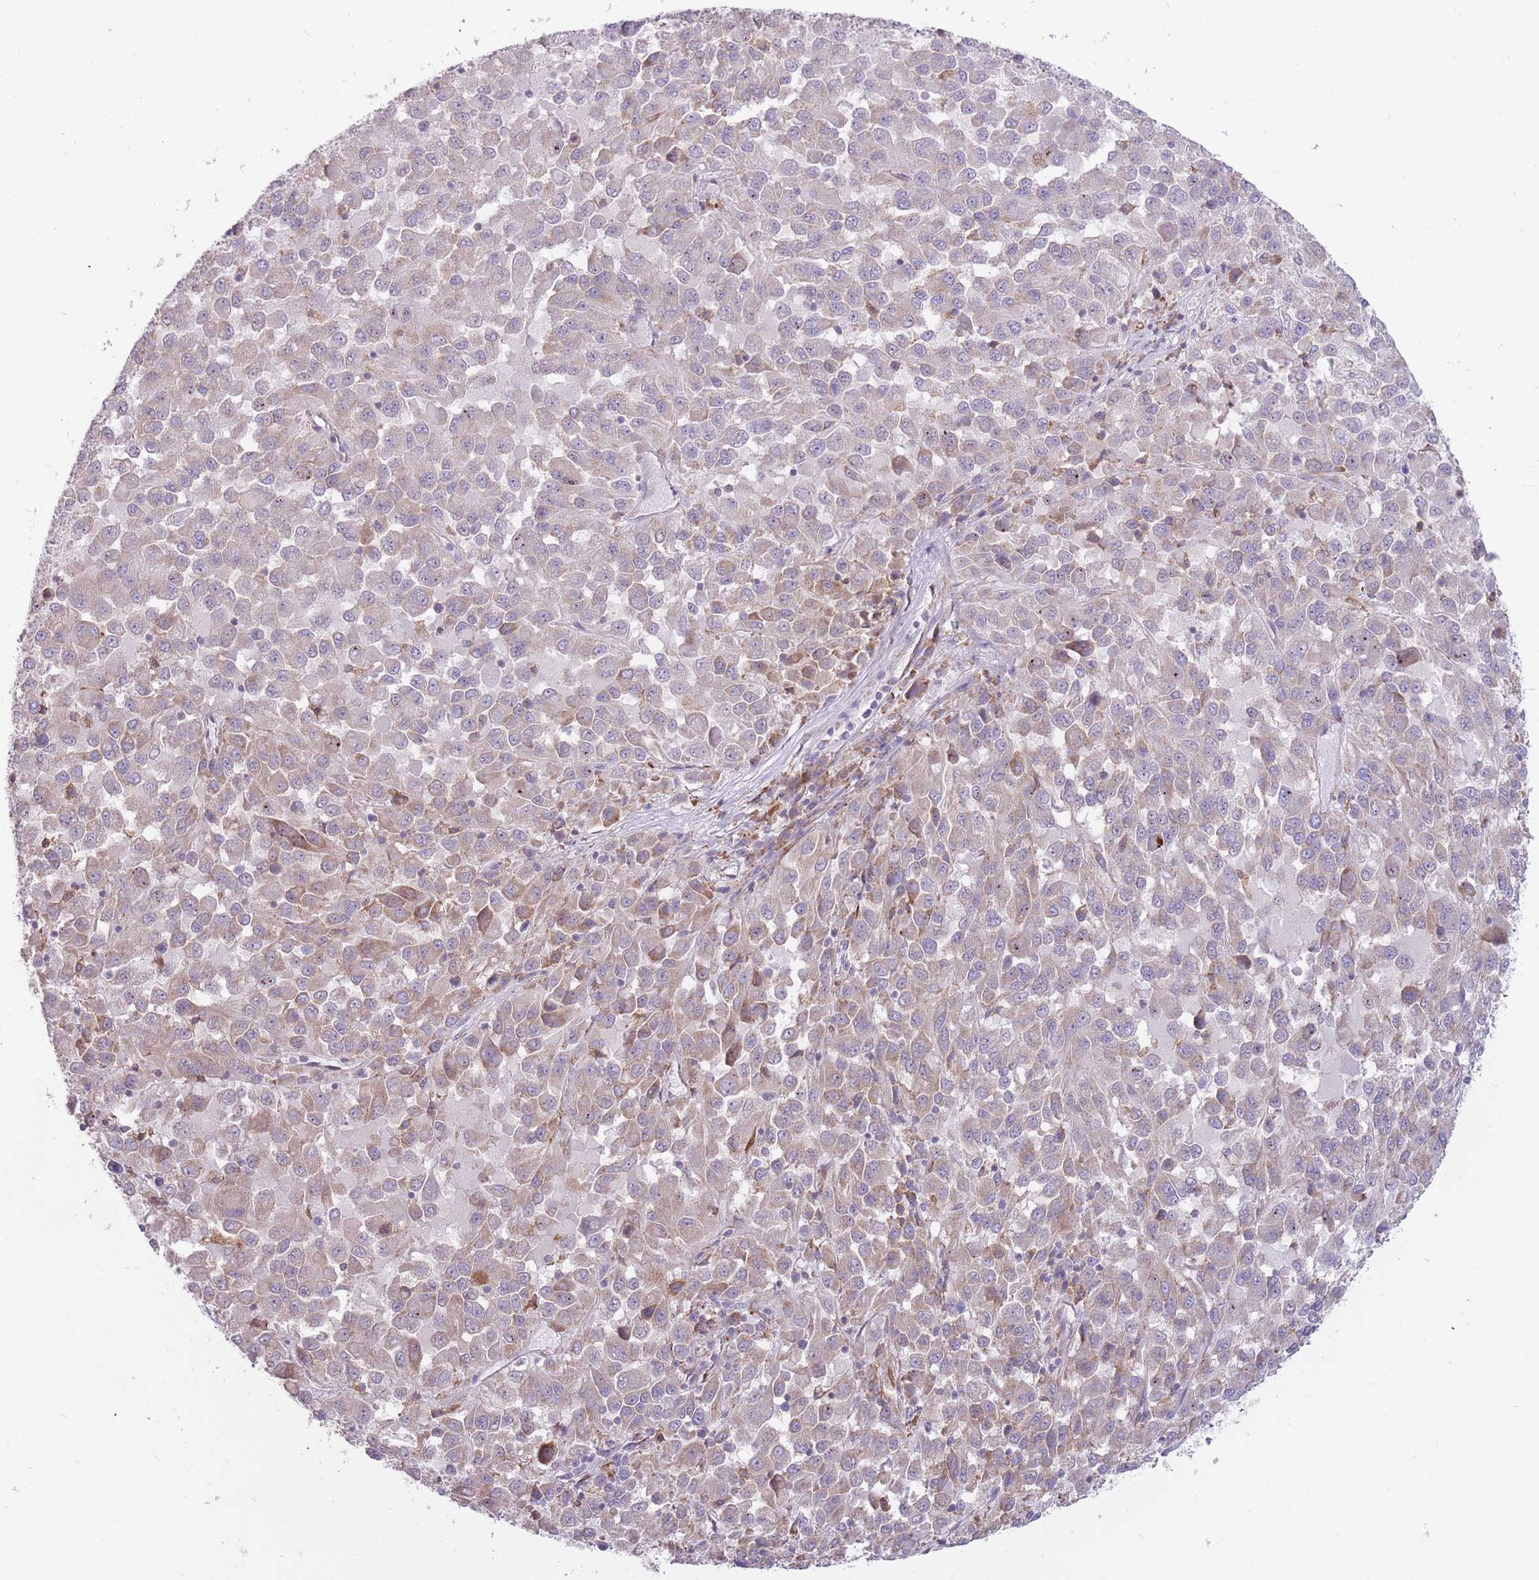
{"staining": {"intensity": "weak", "quantity": "25%-75%", "location": "cytoplasmic/membranous"}, "tissue": "melanoma", "cell_type": "Tumor cells", "image_type": "cancer", "snomed": [{"axis": "morphology", "description": "Malignant melanoma, Metastatic site"}, {"axis": "topography", "description": "Lung"}], "caption": "An image of human melanoma stained for a protein reveals weak cytoplasmic/membranous brown staining in tumor cells.", "gene": "TRAPPC5", "patient": {"sex": "male", "age": 64}}